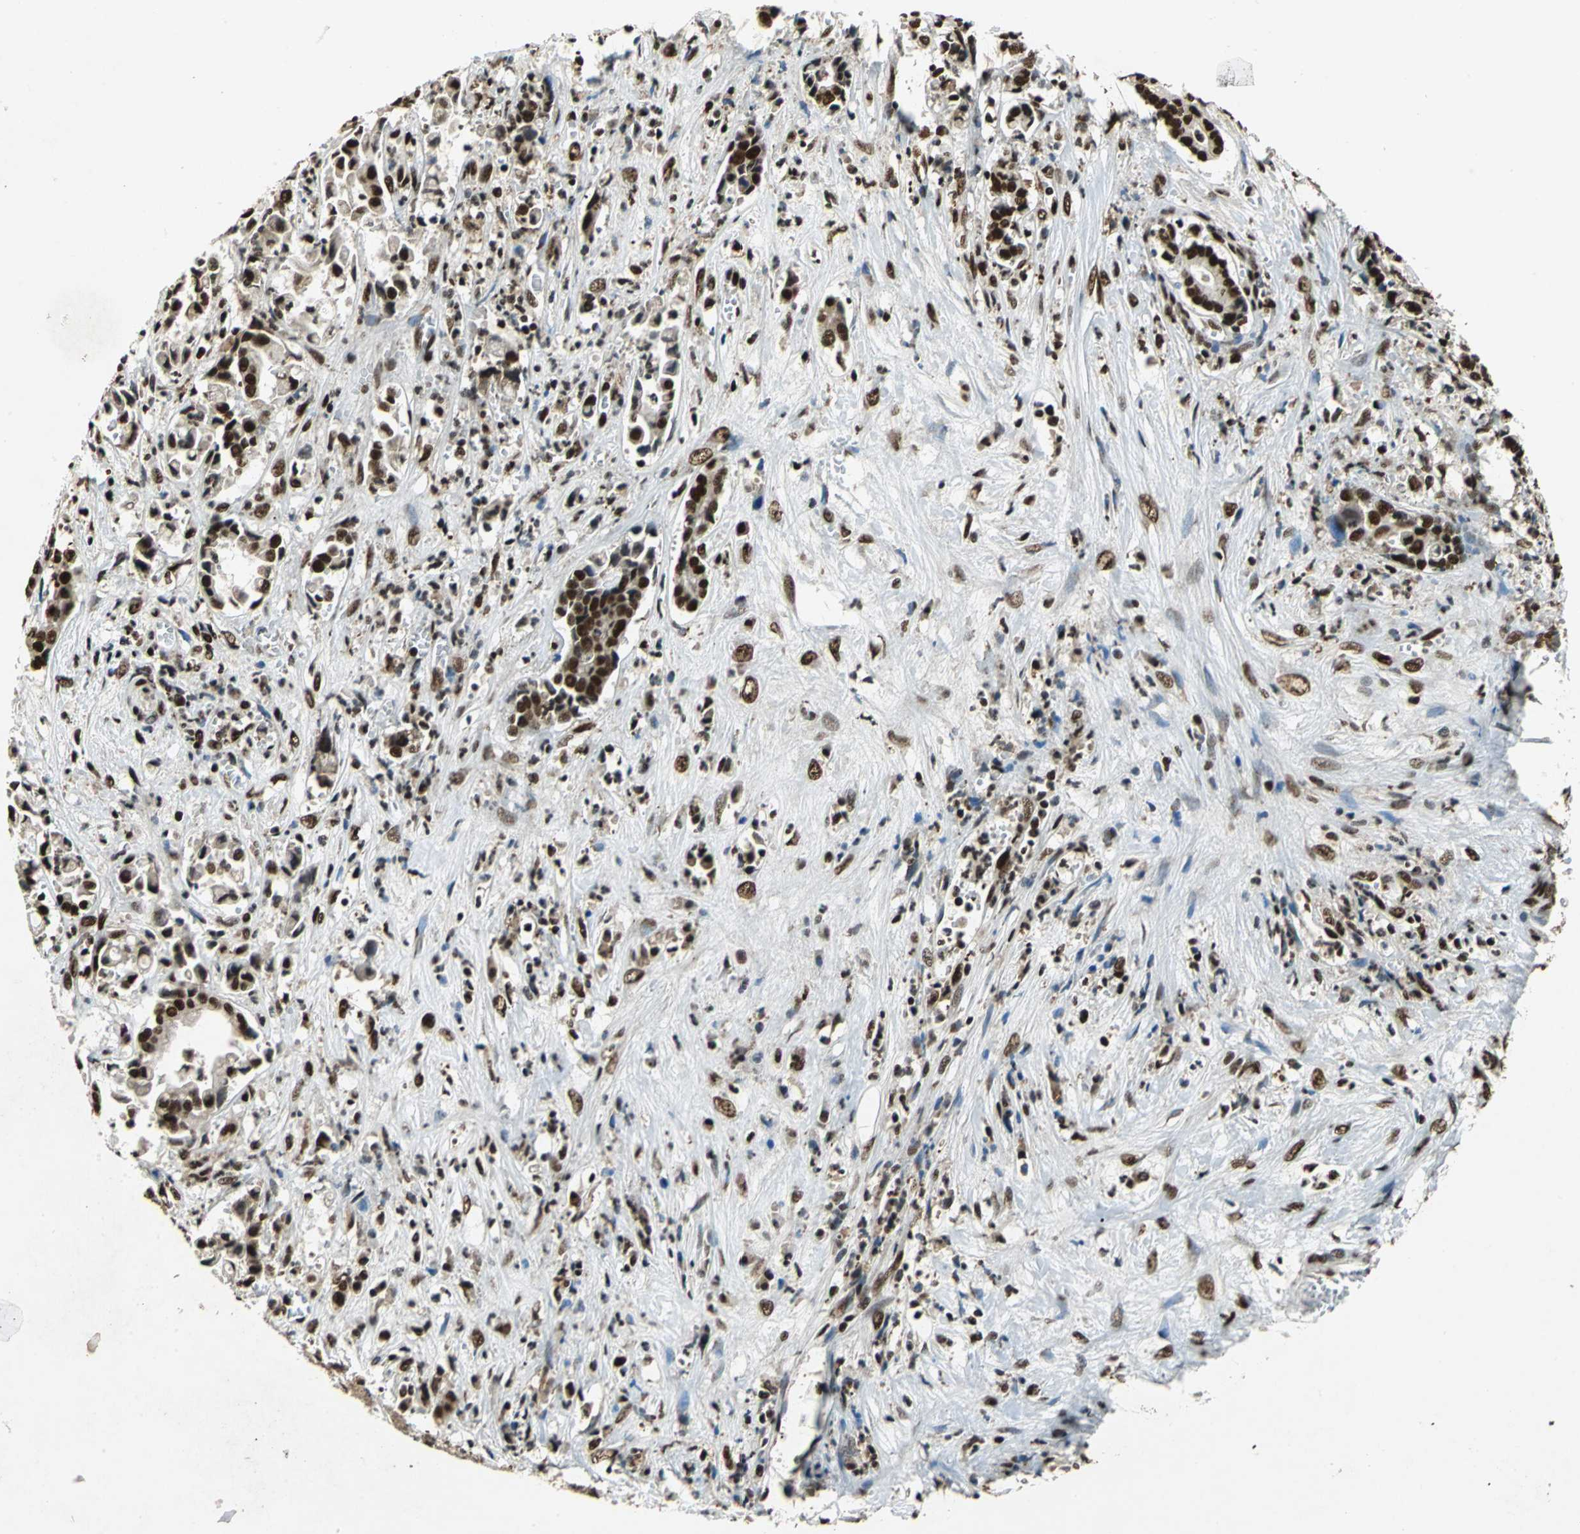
{"staining": {"intensity": "strong", "quantity": ">75%", "location": "nuclear"}, "tissue": "liver cancer", "cell_type": "Tumor cells", "image_type": "cancer", "snomed": [{"axis": "morphology", "description": "Cholangiocarcinoma"}, {"axis": "topography", "description": "Liver"}], "caption": "Immunohistochemistry (IHC) image of liver cholangiocarcinoma stained for a protein (brown), which displays high levels of strong nuclear expression in about >75% of tumor cells.", "gene": "MTA2", "patient": {"sex": "male", "age": 57}}